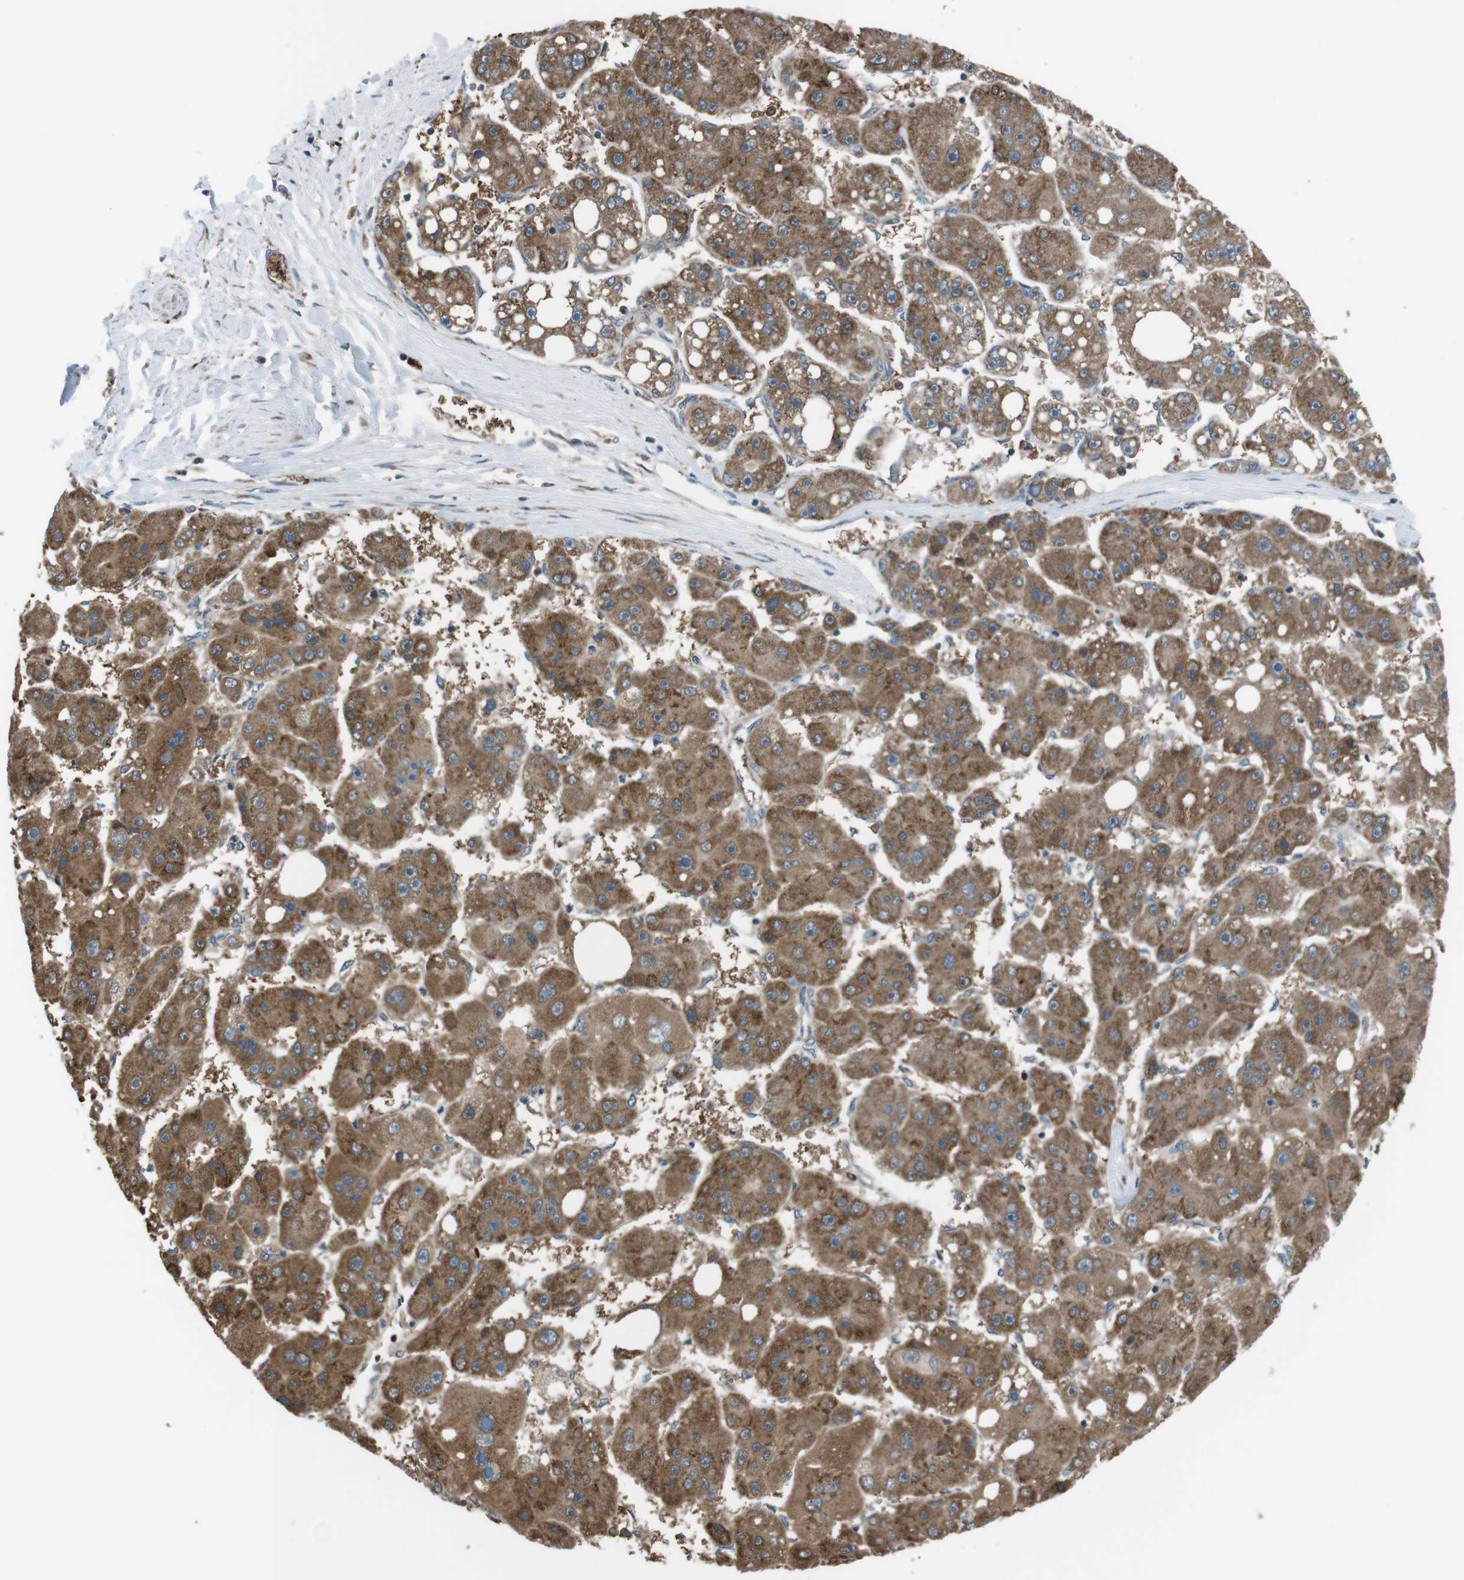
{"staining": {"intensity": "moderate", "quantity": ">75%", "location": "cytoplasmic/membranous"}, "tissue": "liver cancer", "cell_type": "Tumor cells", "image_type": "cancer", "snomed": [{"axis": "morphology", "description": "Carcinoma, Hepatocellular, NOS"}, {"axis": "topography", "description": "Liver"}], "caption": "This is an image of IHC staining of hepatocellular carcinoma (liver), which shows moderate staining in the cytoplasmic/membranous of tumor cells.", "gene": "SSR3", "patient": {"sex": "female", "age": 61}}